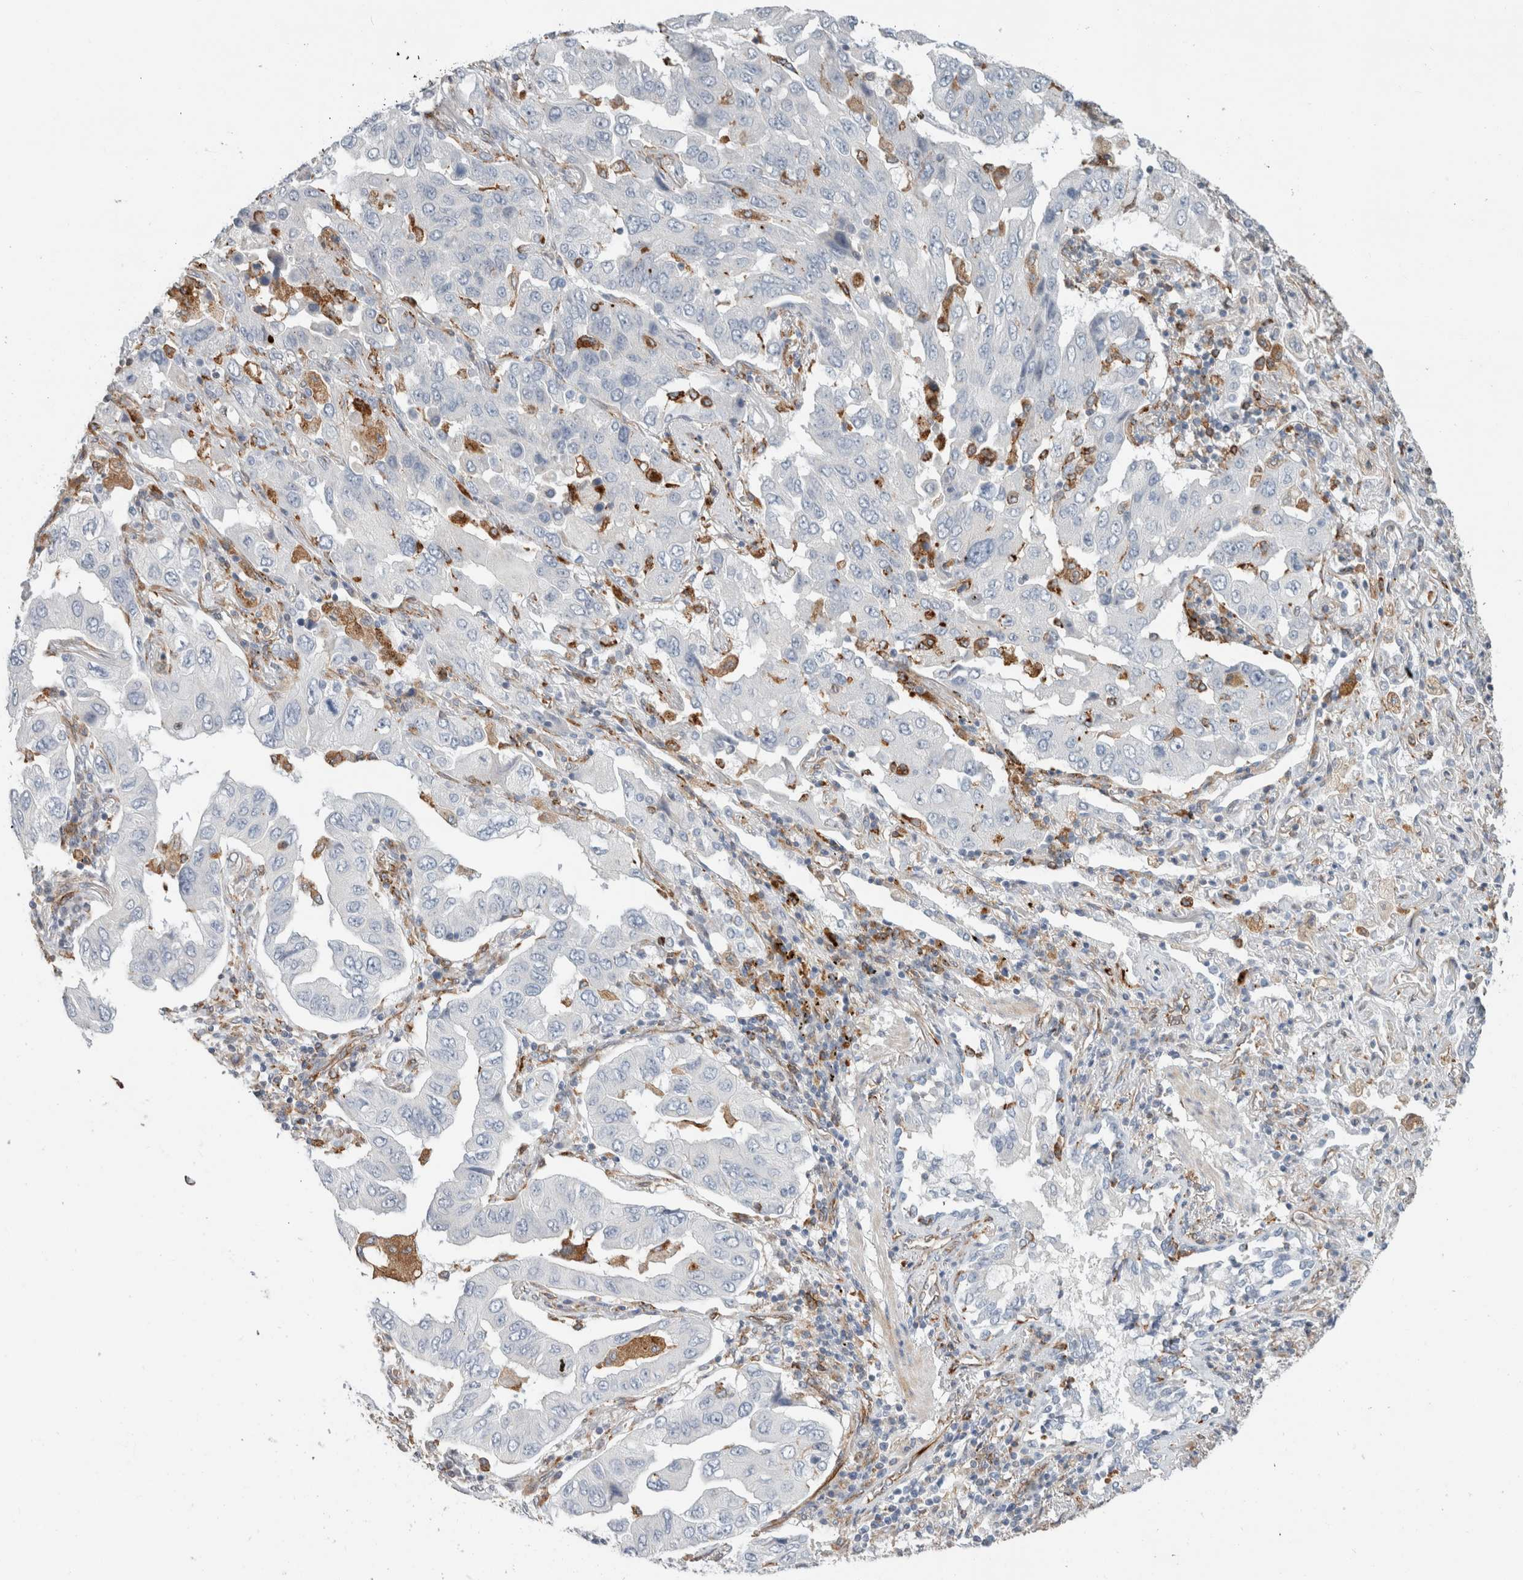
{"staining": {"intensity": "negative", "quantity": "none", "location": "none"}, "tissue": "lung cancer", "cell_type": "Tumor cells", "image_type": "cancer", "snomed": [{"axis": "morphology", "description": "Adenocarcinoma, NOS"}, {"axis": "topography", "description": "Lung"}], "caption": "This is an immunohistochemistry (IHC) image of human lung cancer. There is no positivity in tumor cells.", "gene": "LY86", "patient": {"sex": "female", "age": 65}}